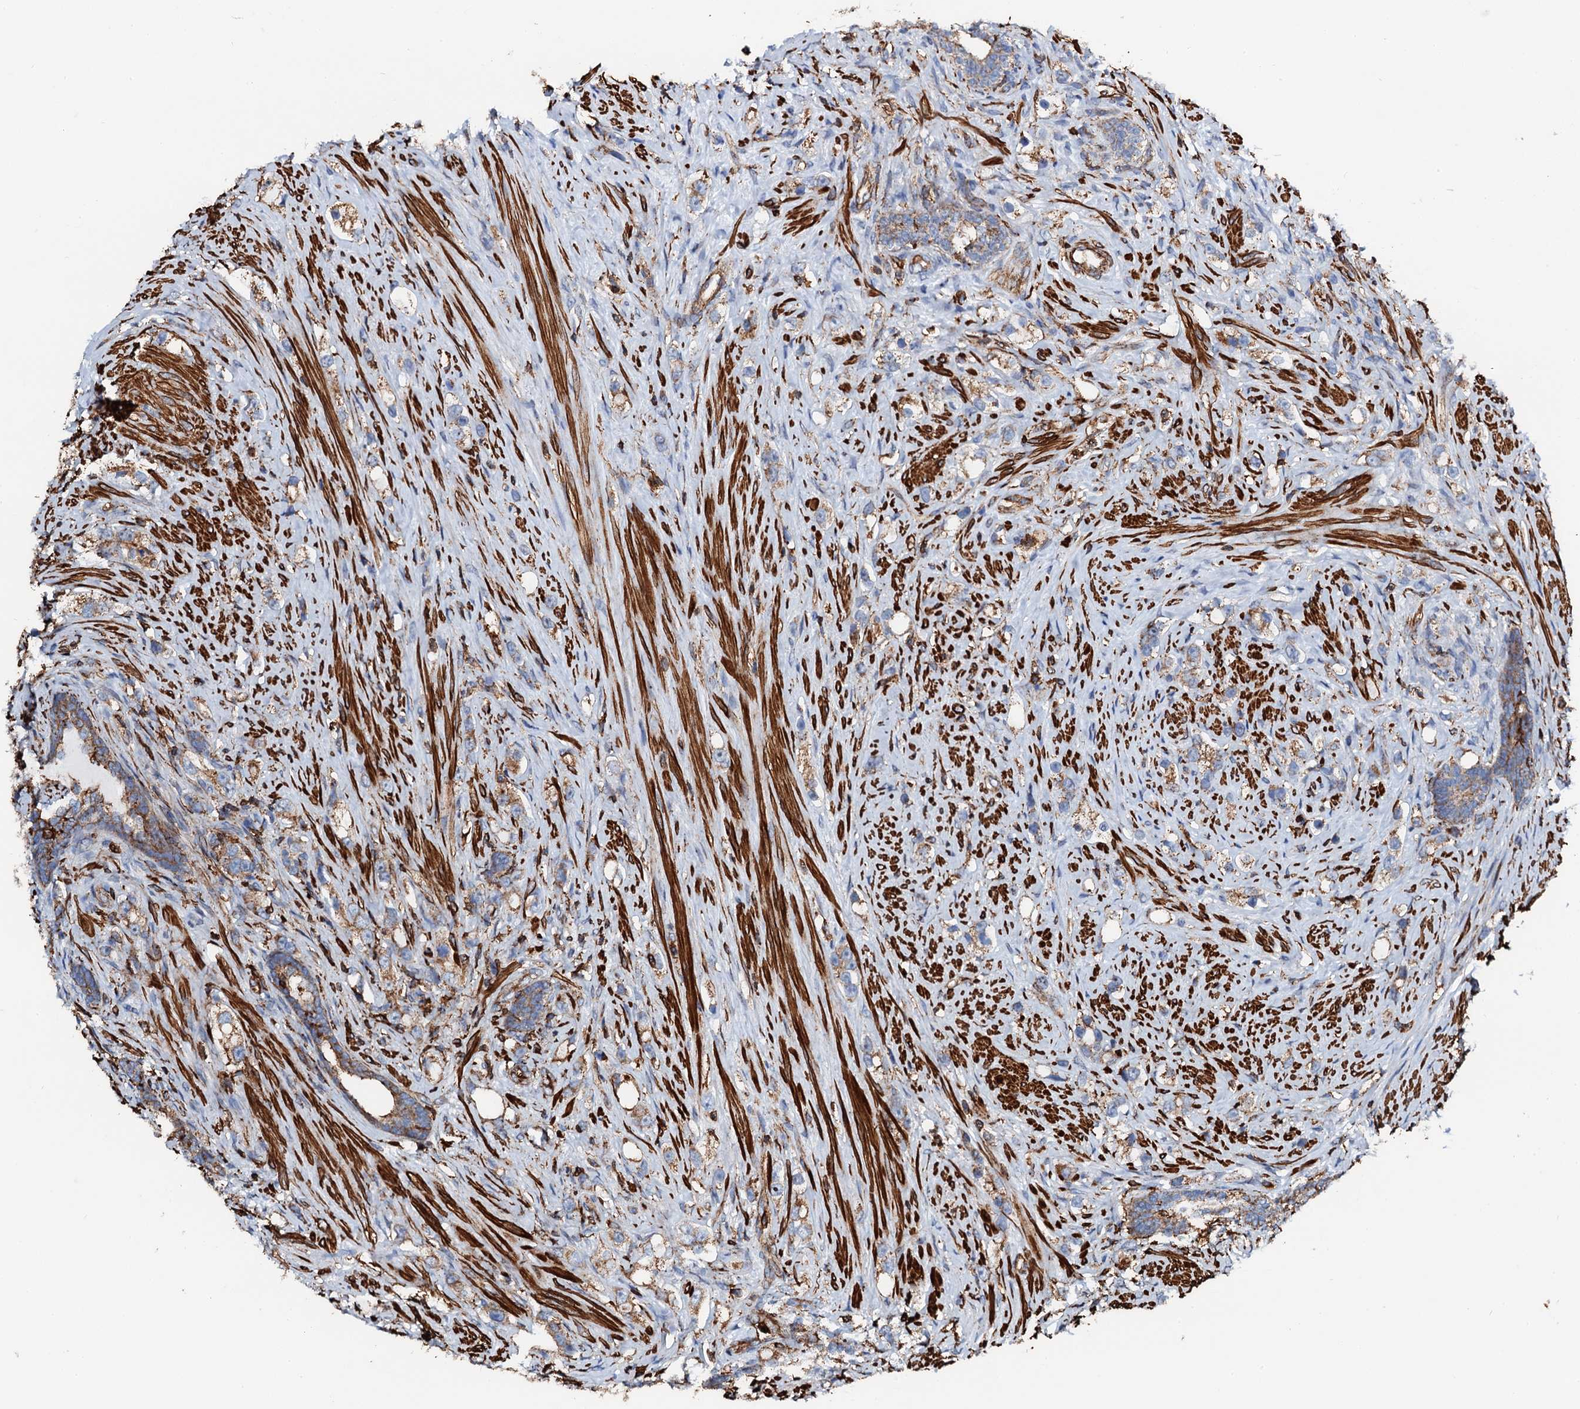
{"staining": {"intensity": "moderate", "quantity": ">75%", "location": "cytoplasmic/membranous"}, "tissue": "prostate cancer", "cell_type": "Tumor cells", "image_type": "cancer", "snomed": [{"axis": "morphology", "description": "Adenocarcinoma, High grade"}, {"axis": "topography", "description": "Prostate"}], "caption": "IHC of prostate adenocarcinoma (high-grade) shows medium levels of moderate cytoplasmic/membranous positivity in approximately >75% of tumor cells.", "gene": "INTS10", "patient": {"sex": "male", "age": 63}}